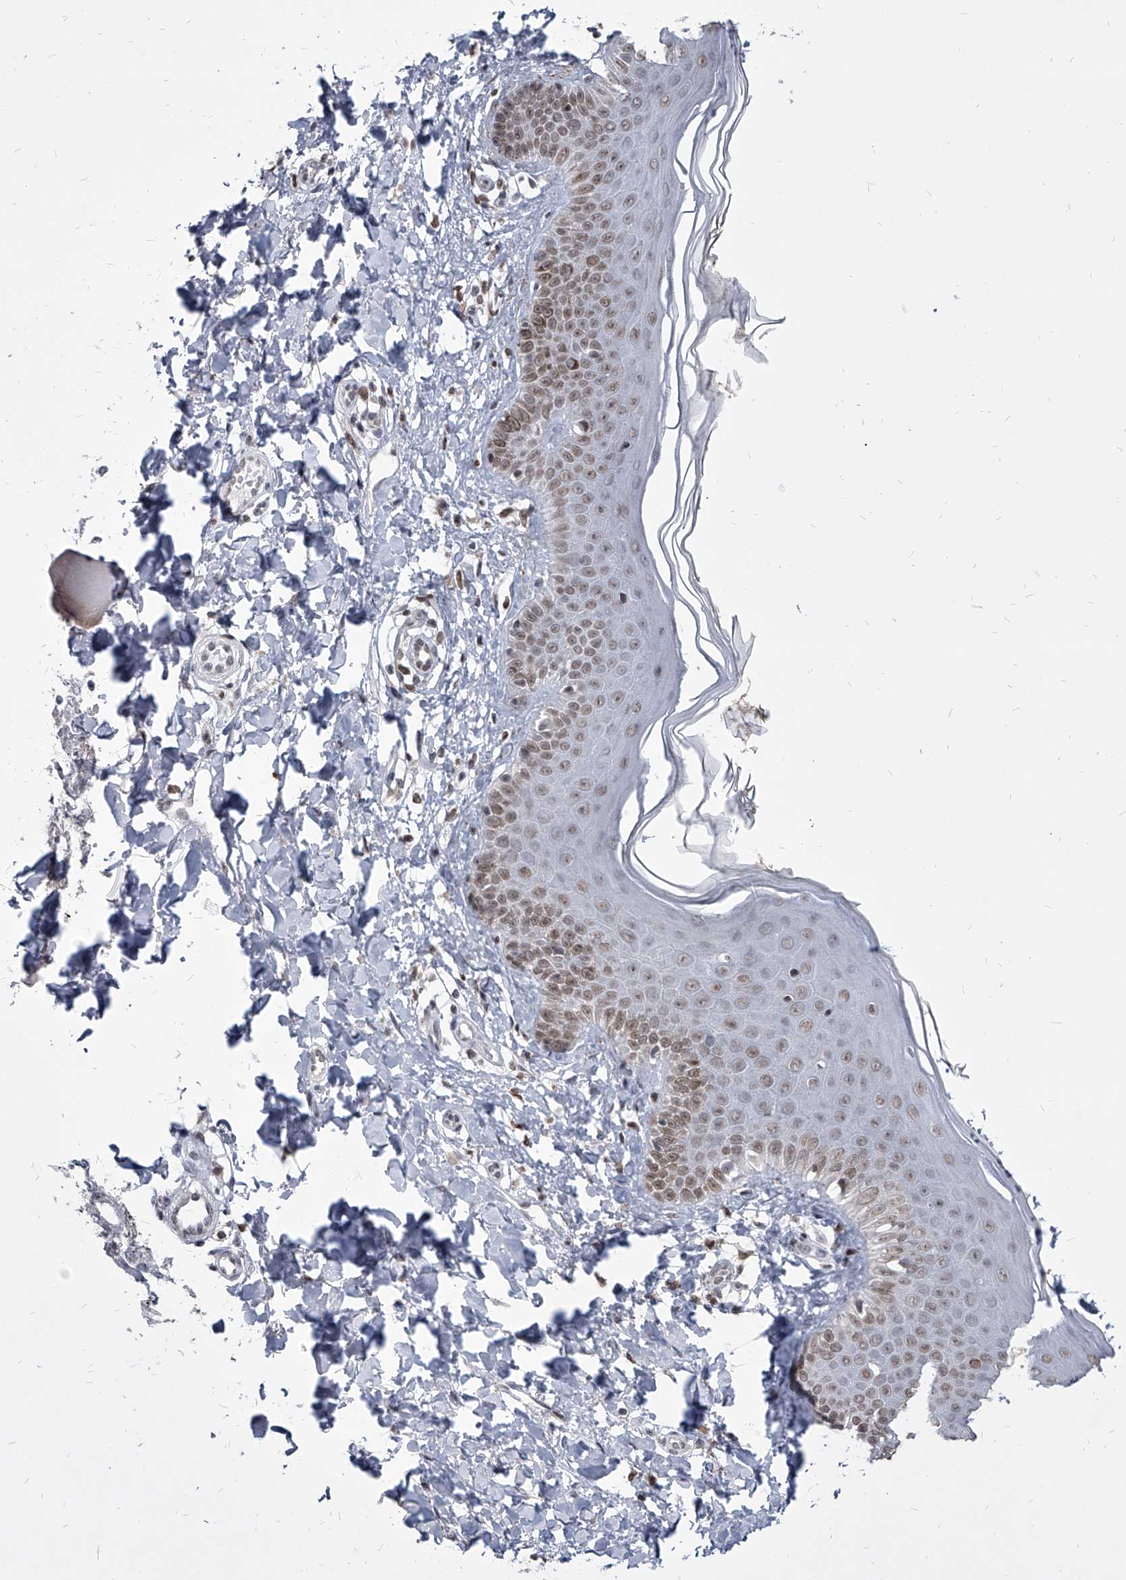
{"staining": {"intensity": "moderate", "quantity": ">75%", "location": "nuclear"}, "tissue": "skin", "cell_type": "Fibroblasts", "image_type": "normal", "snomed": [{"axis": "morphology", "description": "Normal tissue, NOS"}, {"axis": "topography", "description": "Skin"}], "caption": "Benign skin shows moderate nuclear staining in approximately >75% of fibroblasts, visualized by immunohistochemistry. The staining was performed using DAB to visualize the protein expression in brown, while the nuclei were stained in blue with hematoxylin (Magnification: 20x).", "gene": "PPIL4", "patient": {"sex": "male", "age": 52}}